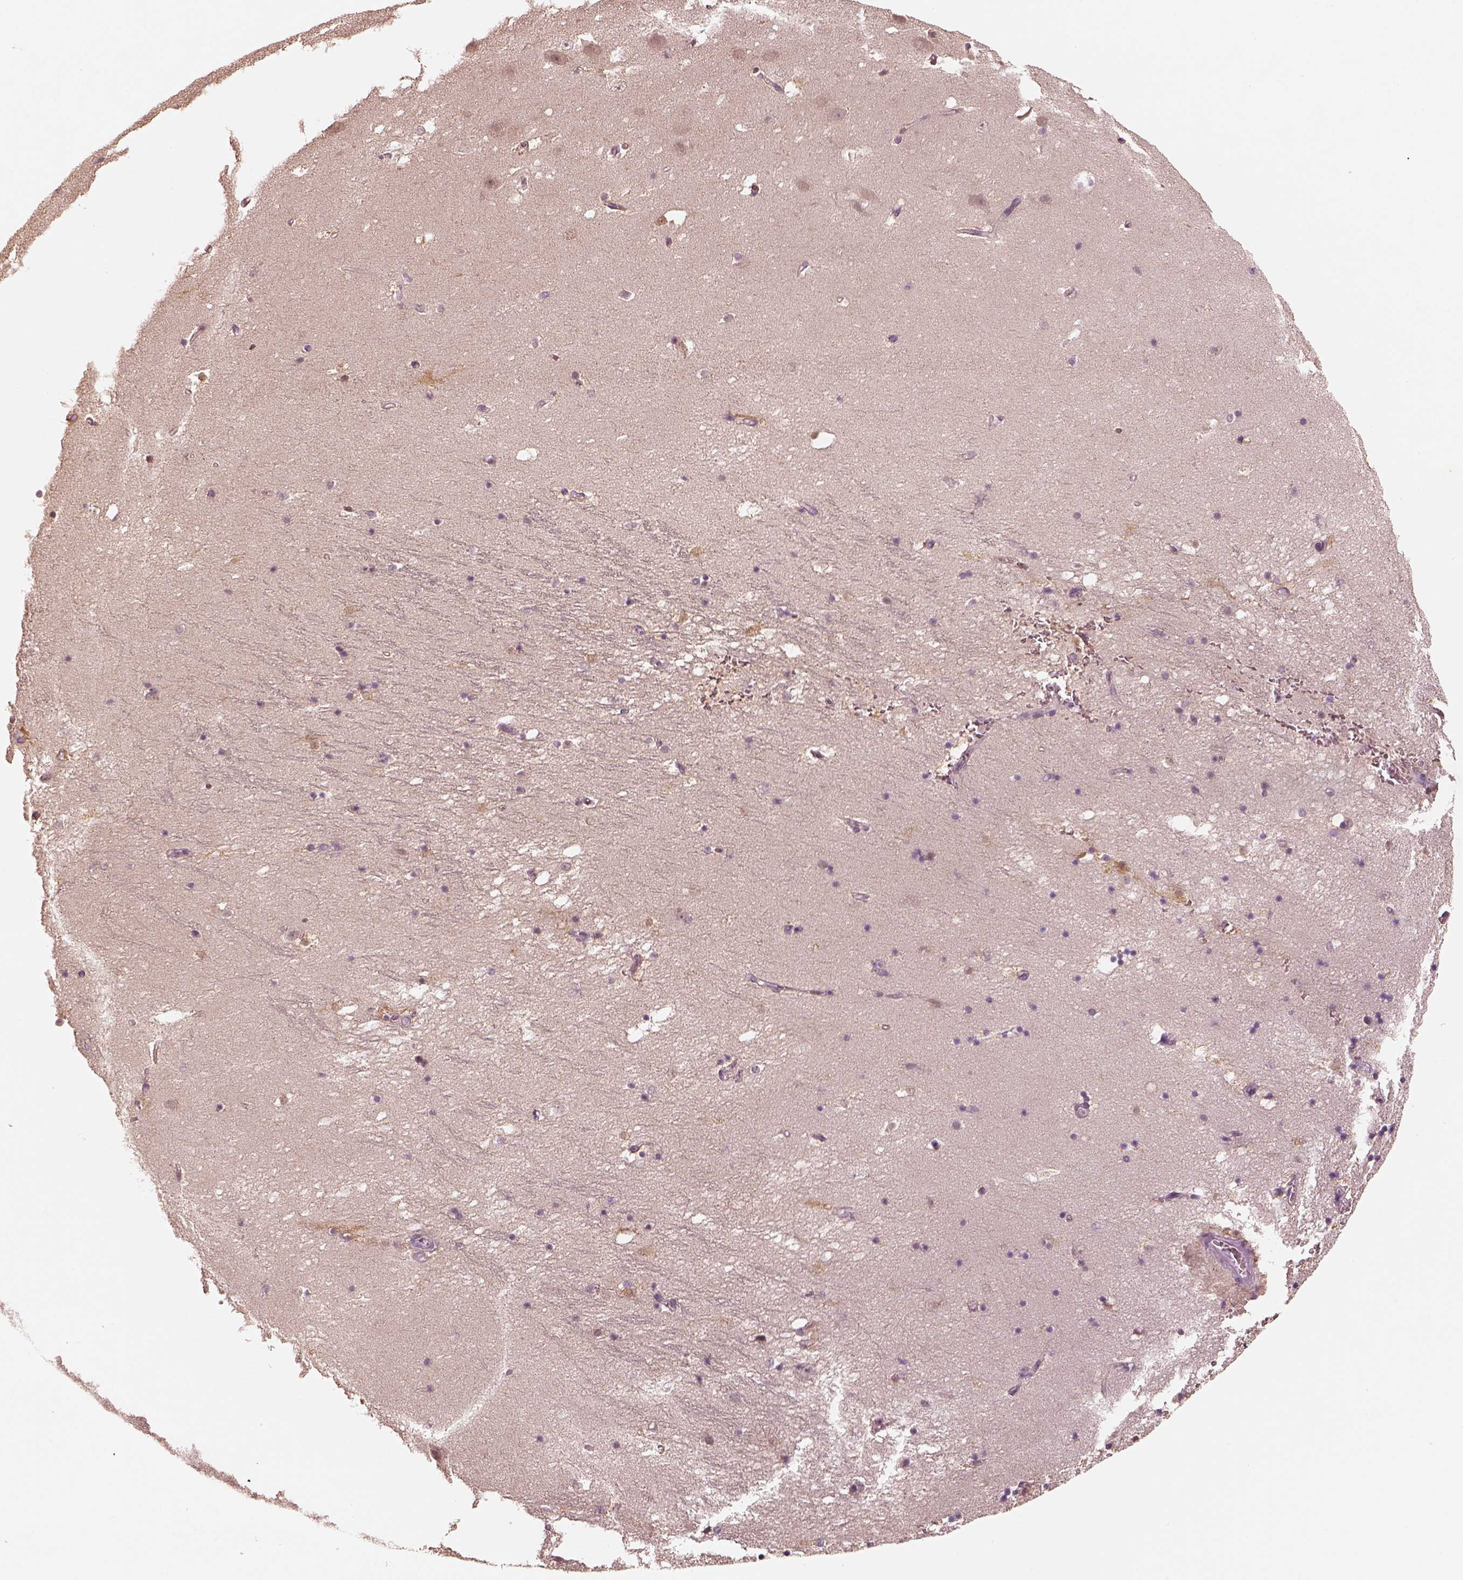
{"staining": {"intensity": "negative", "quantity": "none", "location": "none"}, "tissue": "hippocampus", "cell_type": "Glial cells", "image_type": "normal", "snomed": [{"axis": "morphology", "description": "Normal tissue, NOS"}, {"axis": "topography", "description": "Hippocampus"}], "caption": "Glial cells are negative for brown protein staining in normal hippocampus. (DAB immunohistochemistry (IHC) visualized using brightfield microscopy, high magnification).", "gene": "EGR4", "patient": {"sex": "male", "age": 58}}